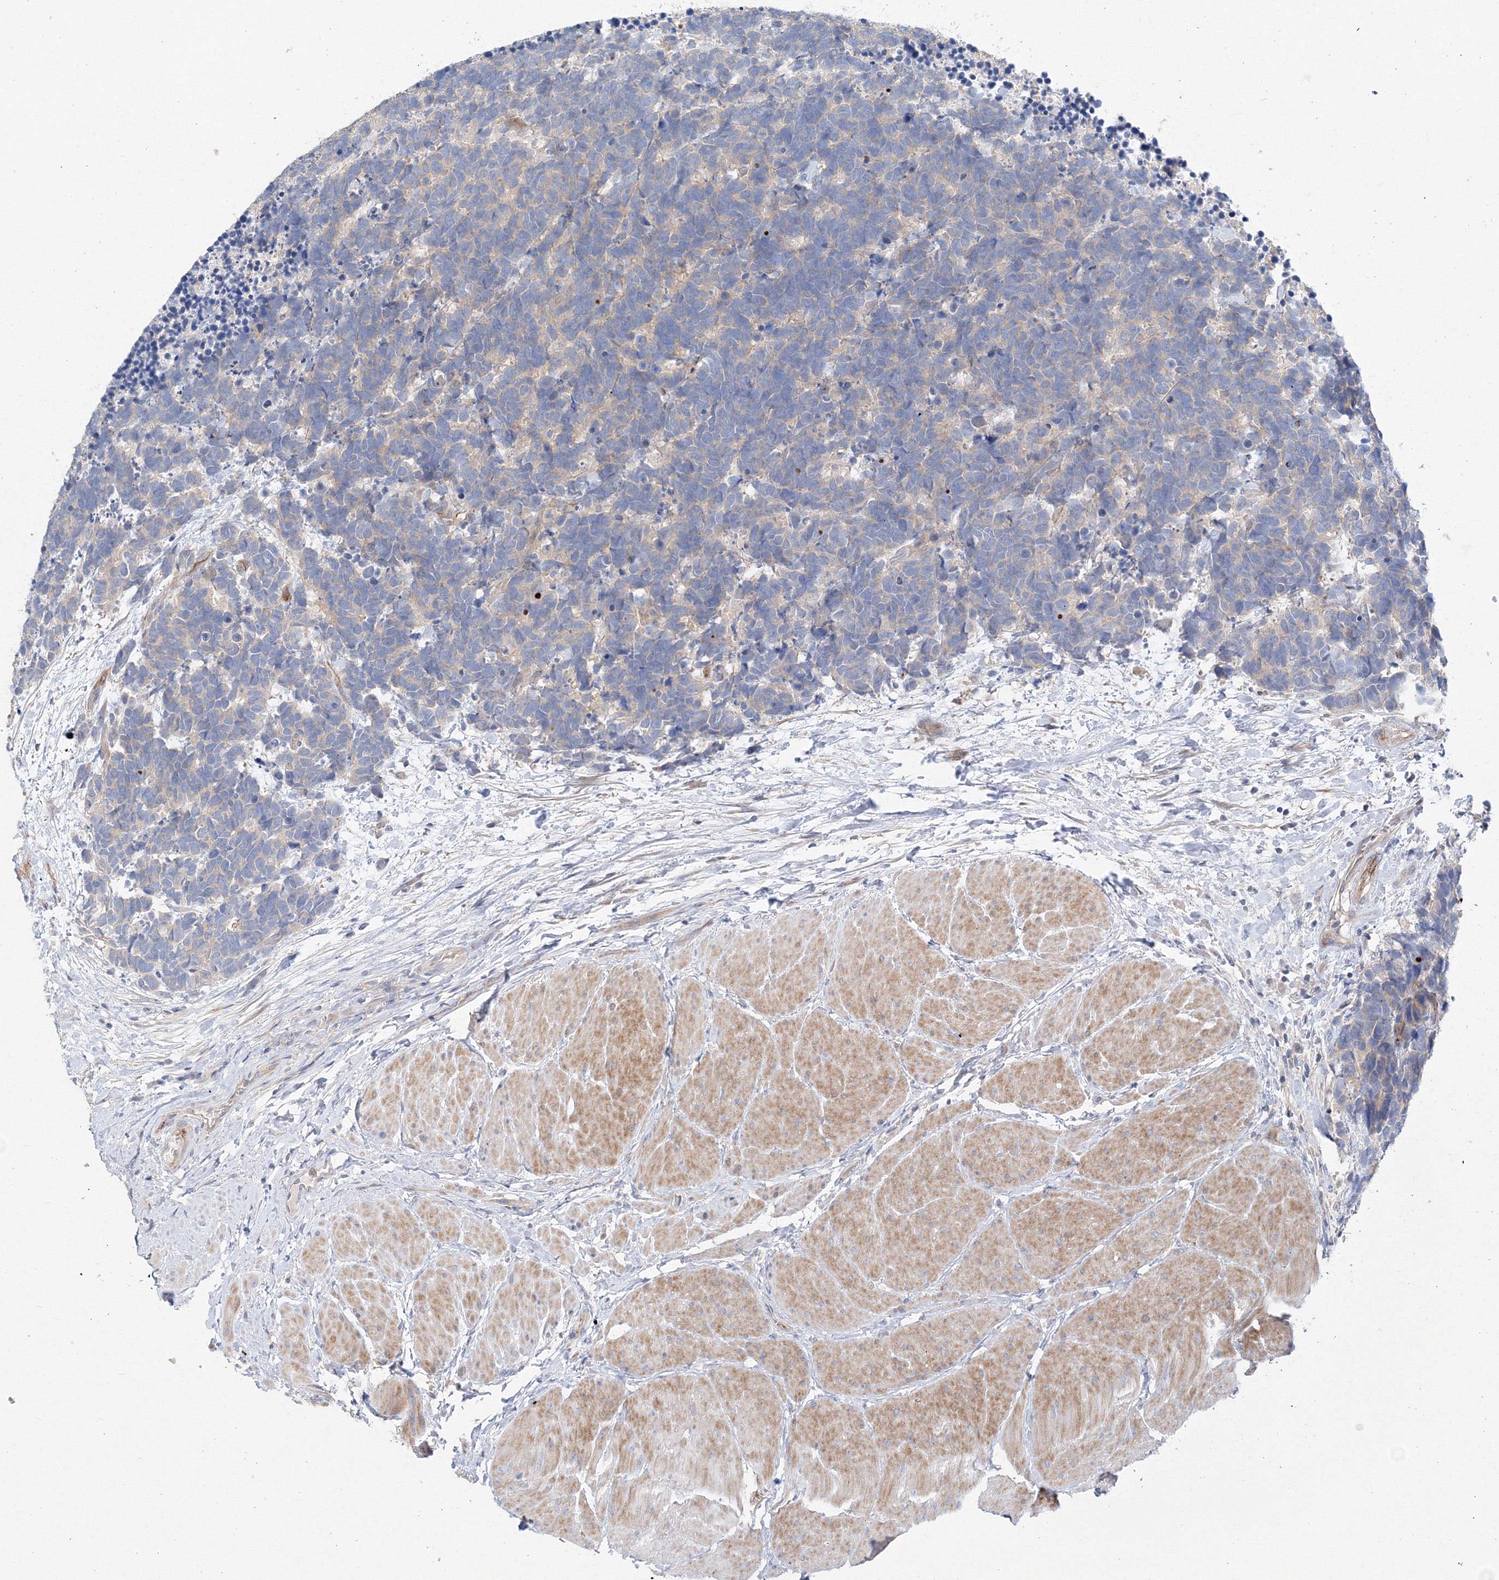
{"staining": {"intensity": "weak", "quantity": "<25%", "location": "cytoplasmic/membranous"}, "tissue": "carcinoid", "cell_type": "Tumor cells", "image_type": "cancer", "snomed": [{"axis": "morphology", "description": "Carcinoma, NOS"}, {"axis": "morphology", "description": "Carcinoid, malignant, NOS"}, {"axis": "topography", "description": "Urinary bladder"}], "caption": "Immunohistochemistry (IHC) photomicrograph of human carcinoid stained for a protein (brown), which exhibits no expression in tumor cells.", "gene": "DIS3L2", "patient": {"sex": "male", "age": 57}}